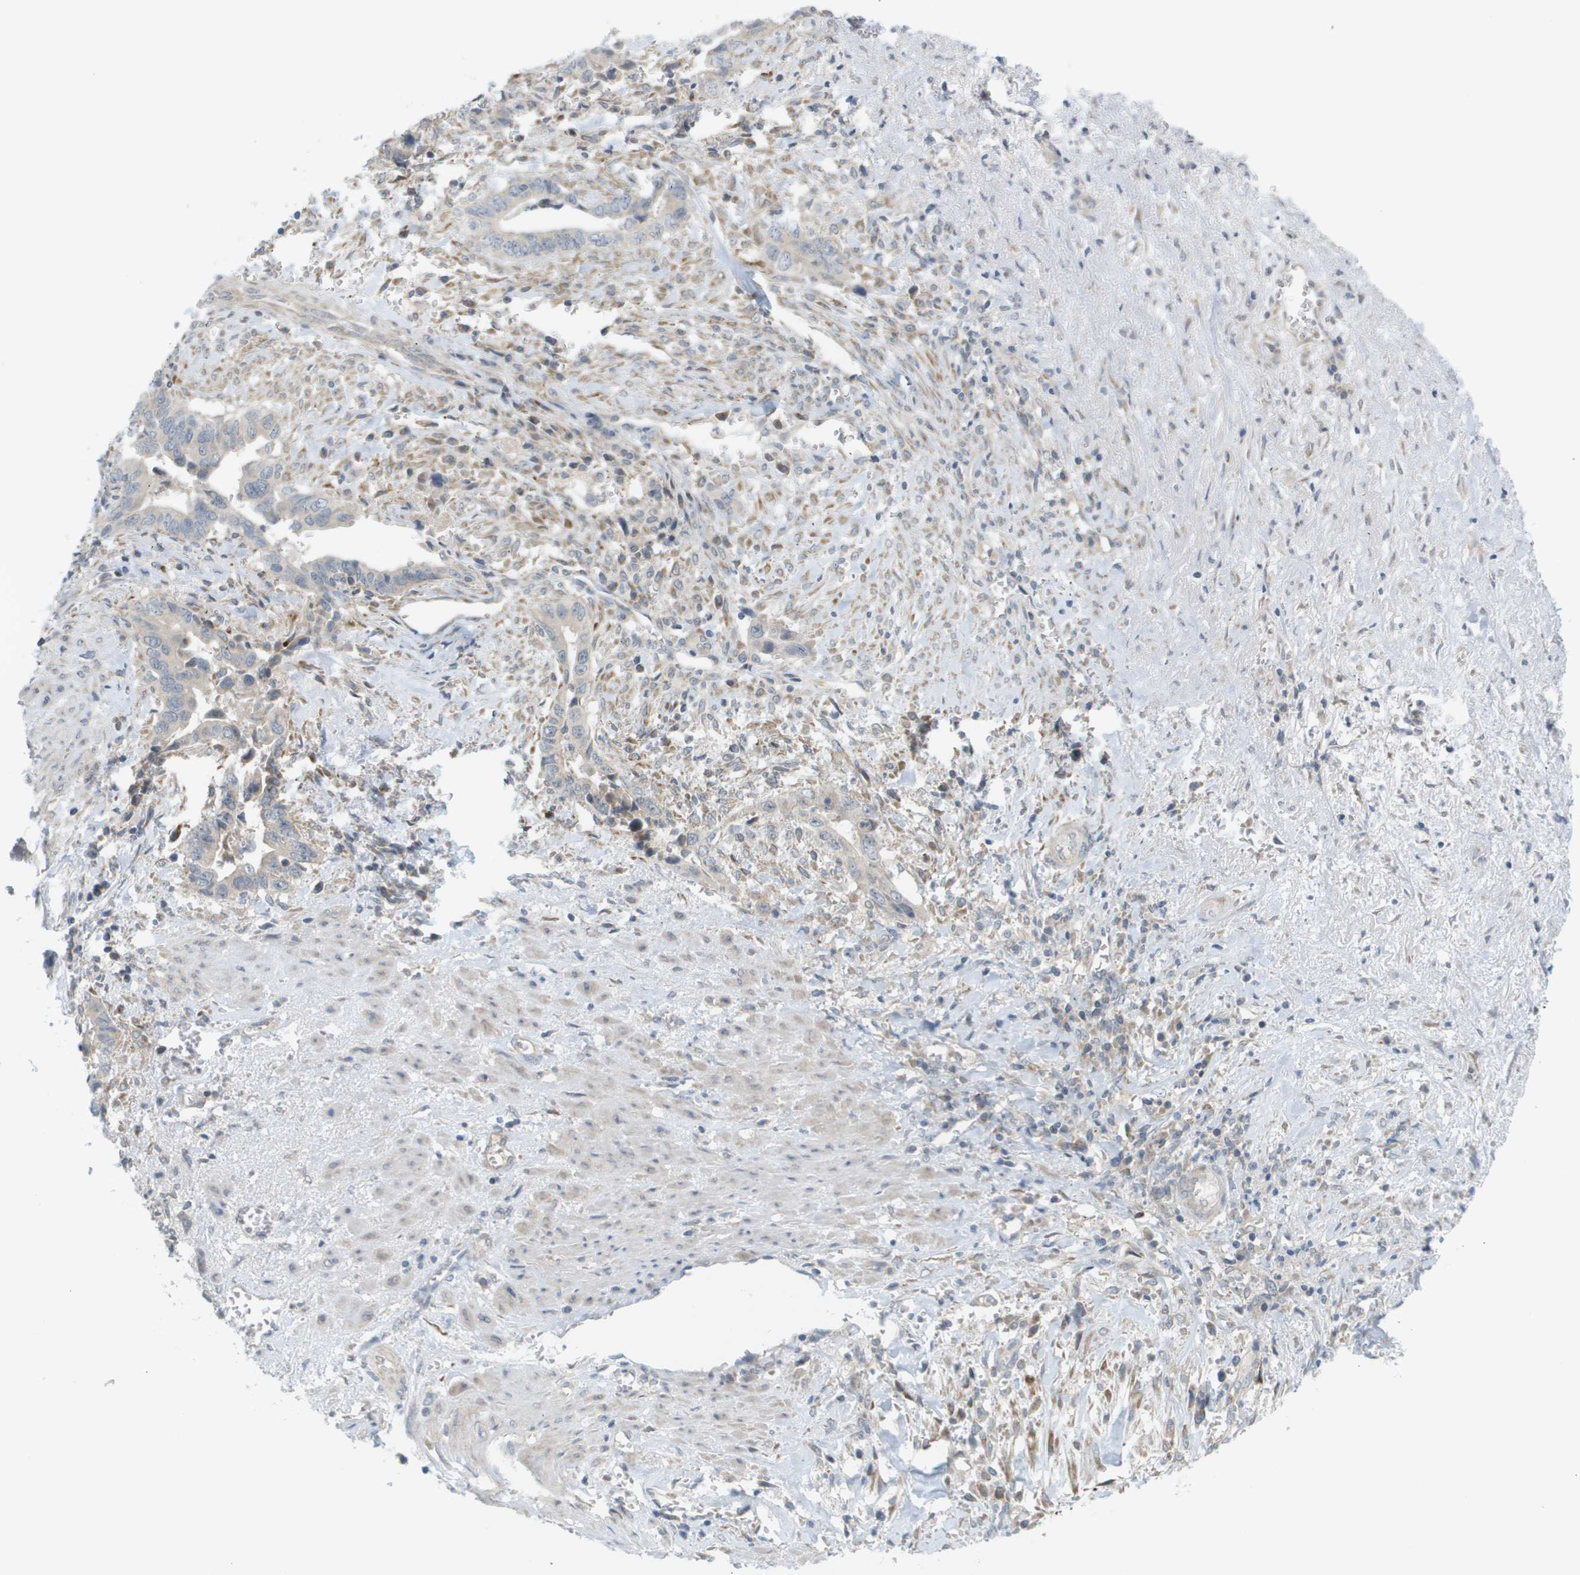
{"staining": {"intensity": "weak", "quantity": "<25%", "location": "cytoplasmic/membranous"}, "tissue": "liver cancer", "cell_type": "Tumor cells", "image_type": "cancer", "snomed": [{"axis": "morphology", "description": "Cholangiocarcinoma"}, {"axis": "topography", "description": "Liver"}], "caption": "Liver cancer stained for a protein using immunohistochemistry (IHC) demonstrates no staining tumor cells.", "gene": "PROC", "patient": {"sex": "female", "age": 79}}